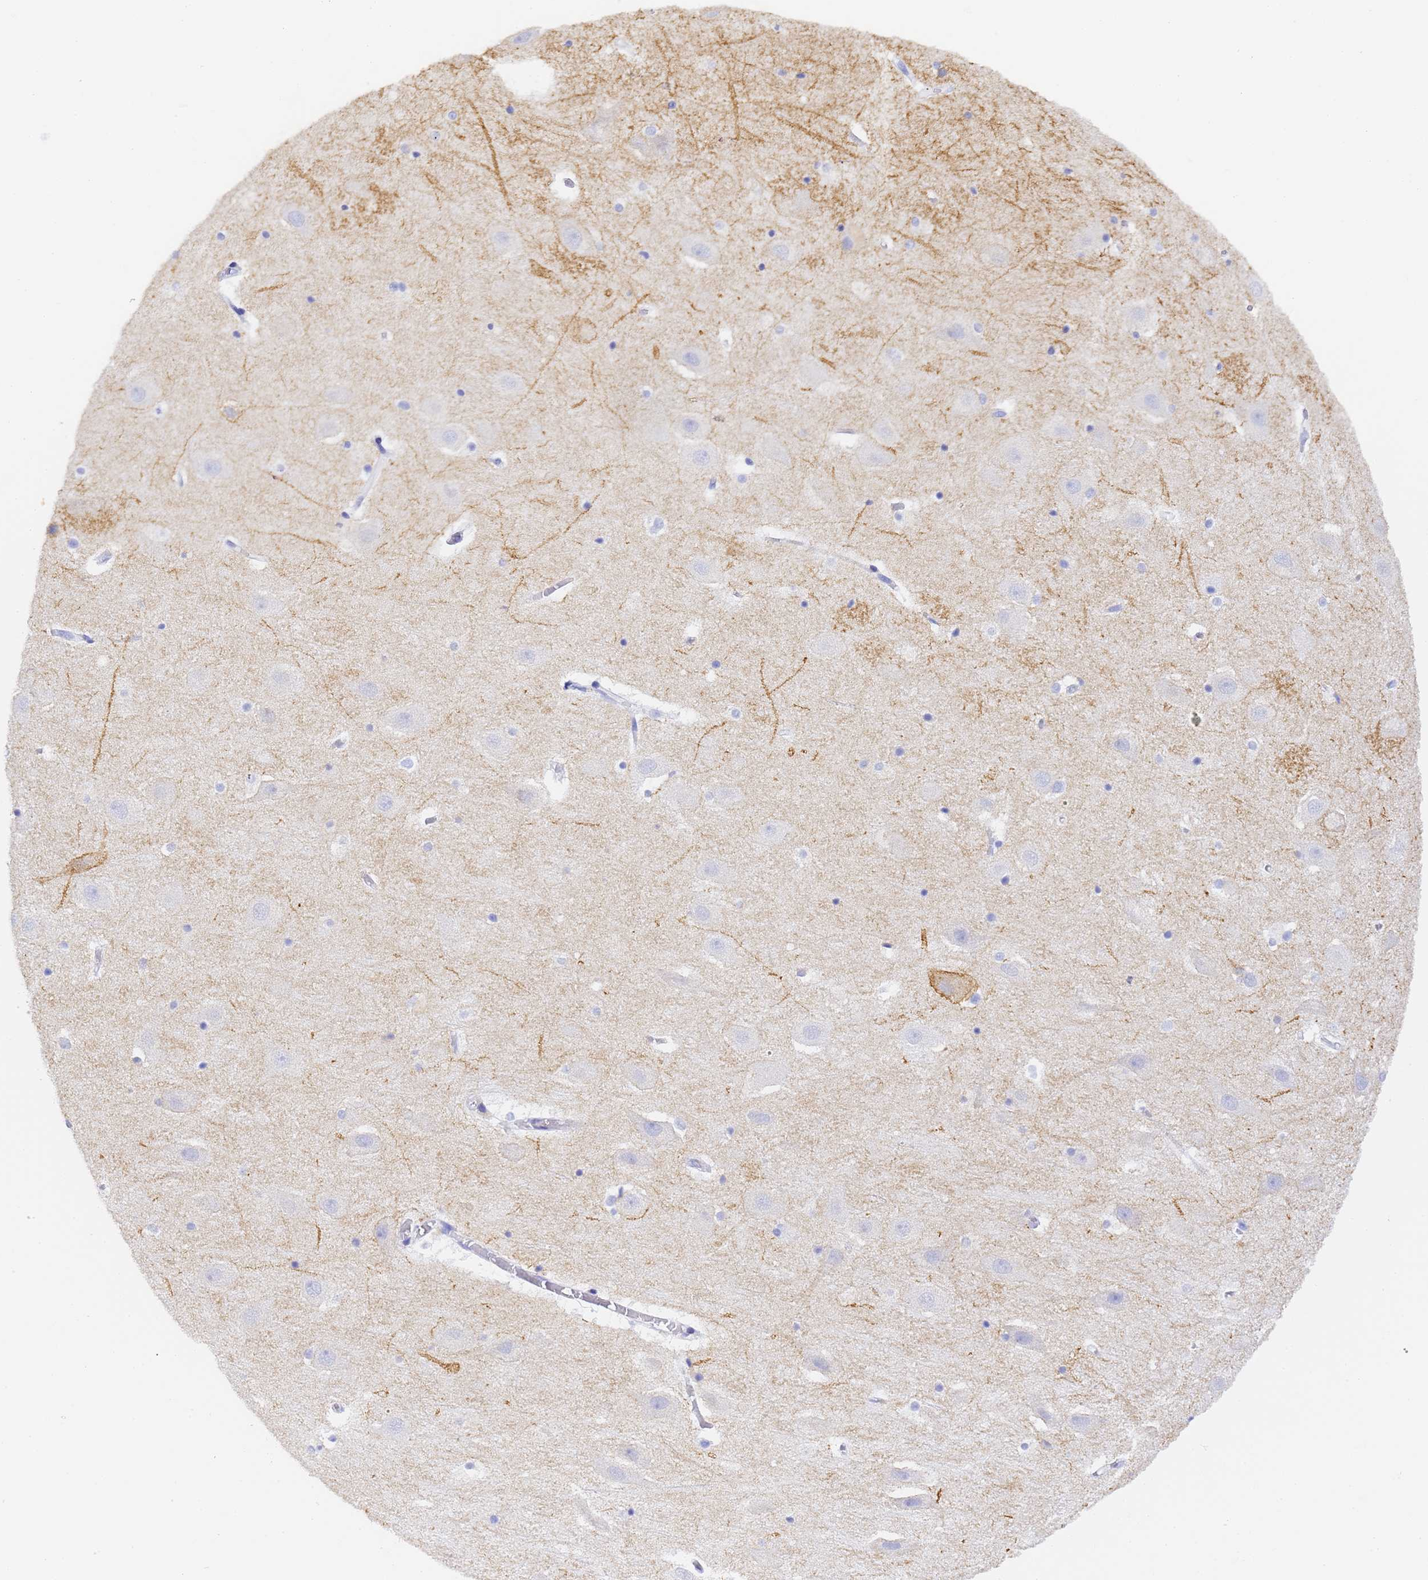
{"staining": {"intensity": "negative", "quantity": "none", "location": "none"}, "tissue": "hippocampus", "cell_type": "Glial cells", "image_type": "normal", "snomed": [{"axis": "morphology", "description": "Normal tissue, NOS"}, {"axis": "topography", "description": "Hippocampus"}], "caption": "Photomicrograph shows no significant protein staining in glial cells of unremarkable hippocampus. (IHC, brightfield microscopy, high magnification).", "gene": "GABRA1", "patient": {"sex": "female", "age": 52}}